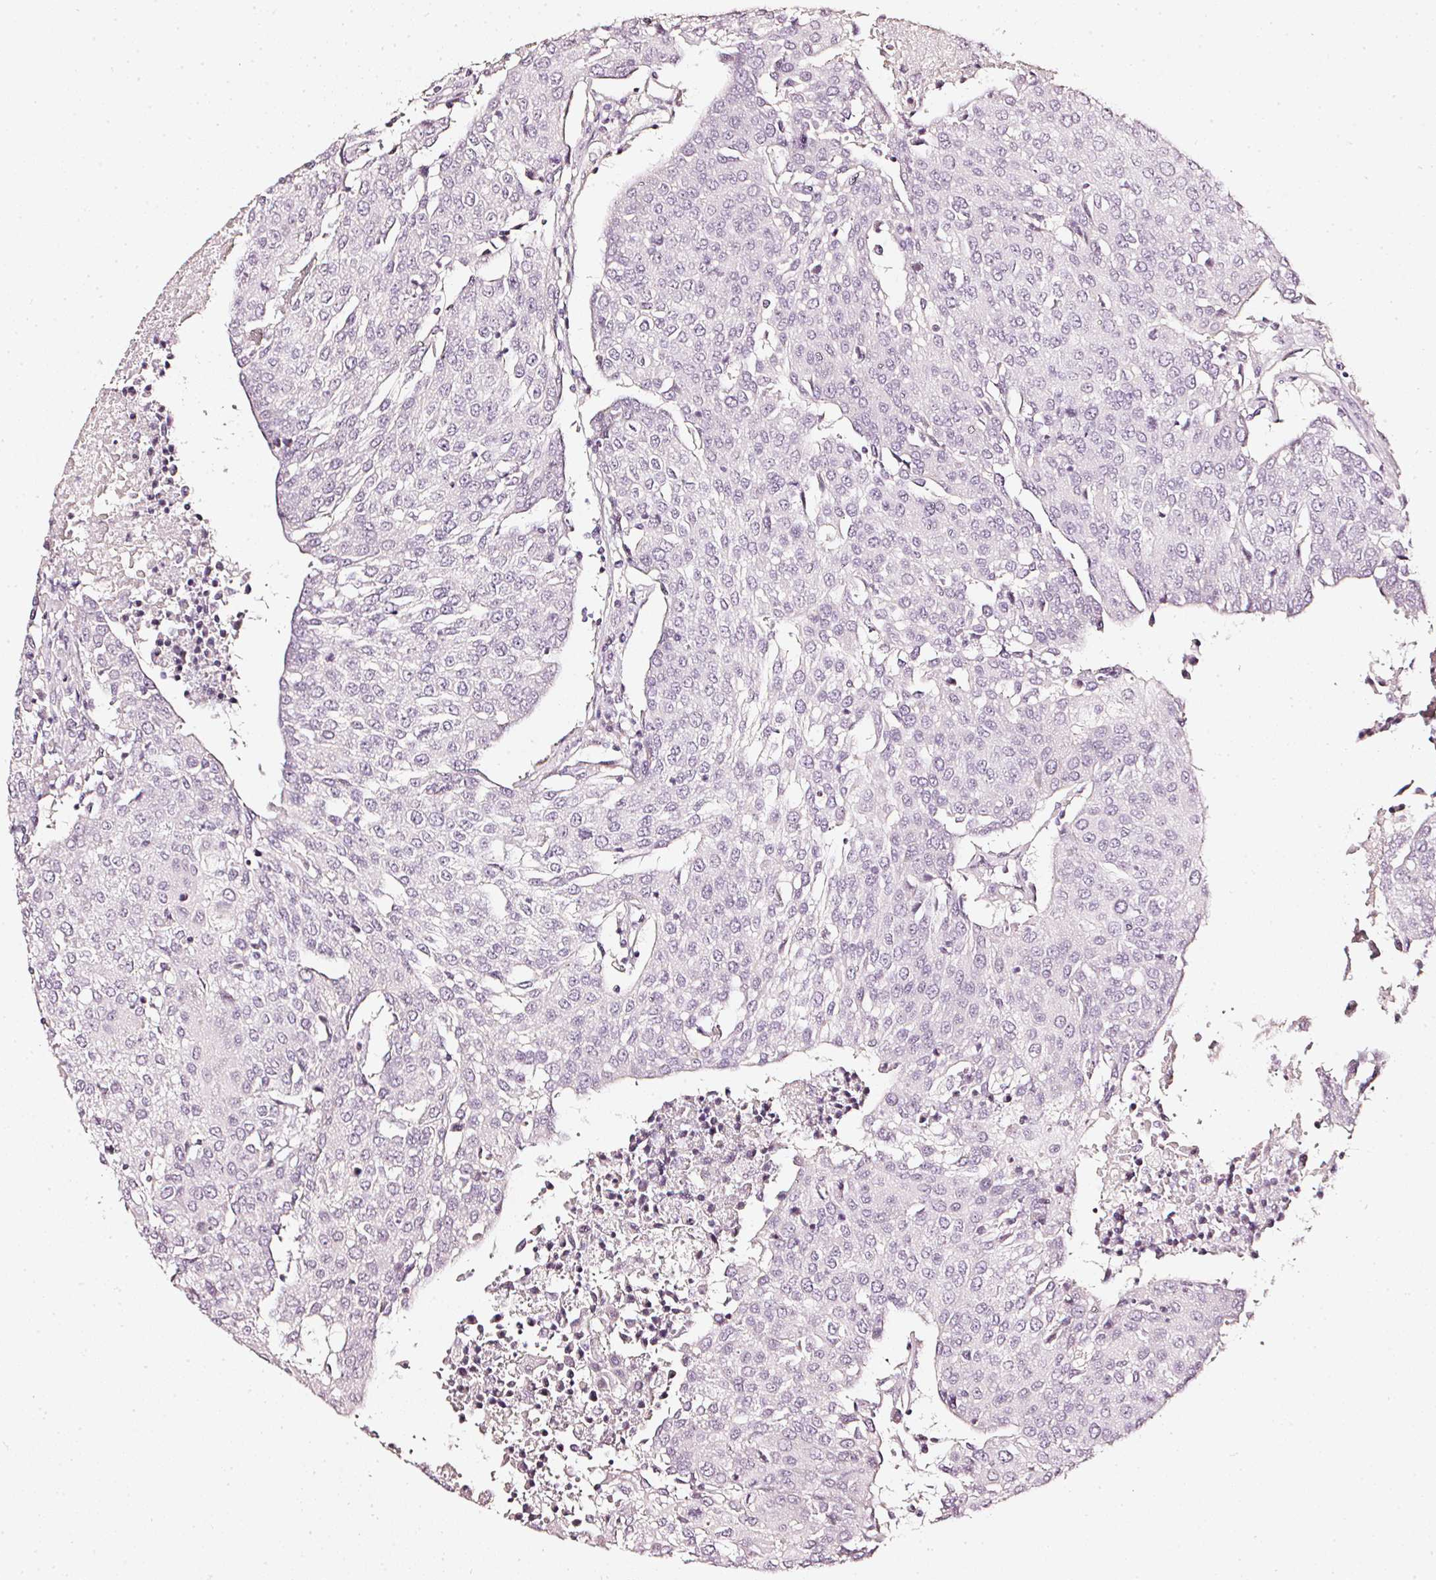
{"staining": {"intensity": "negative", "quantity": "none", "location": "none"}, "tissue": "urothelial cancer", "cell_type": "Tumor cells", "image_type": "cancer", "snomed": [{"axis": "morphology", "description": "Urothelial carcinoma, High grade"}, {"axis": "topography", "description": "Urinary bladder"}], "caption": "Urothelial cancer stained for a protein using IHC demonstrates no positivity tumor cells.", "gene": "CNP", "patient": {"sex": "female", "age": 85}}